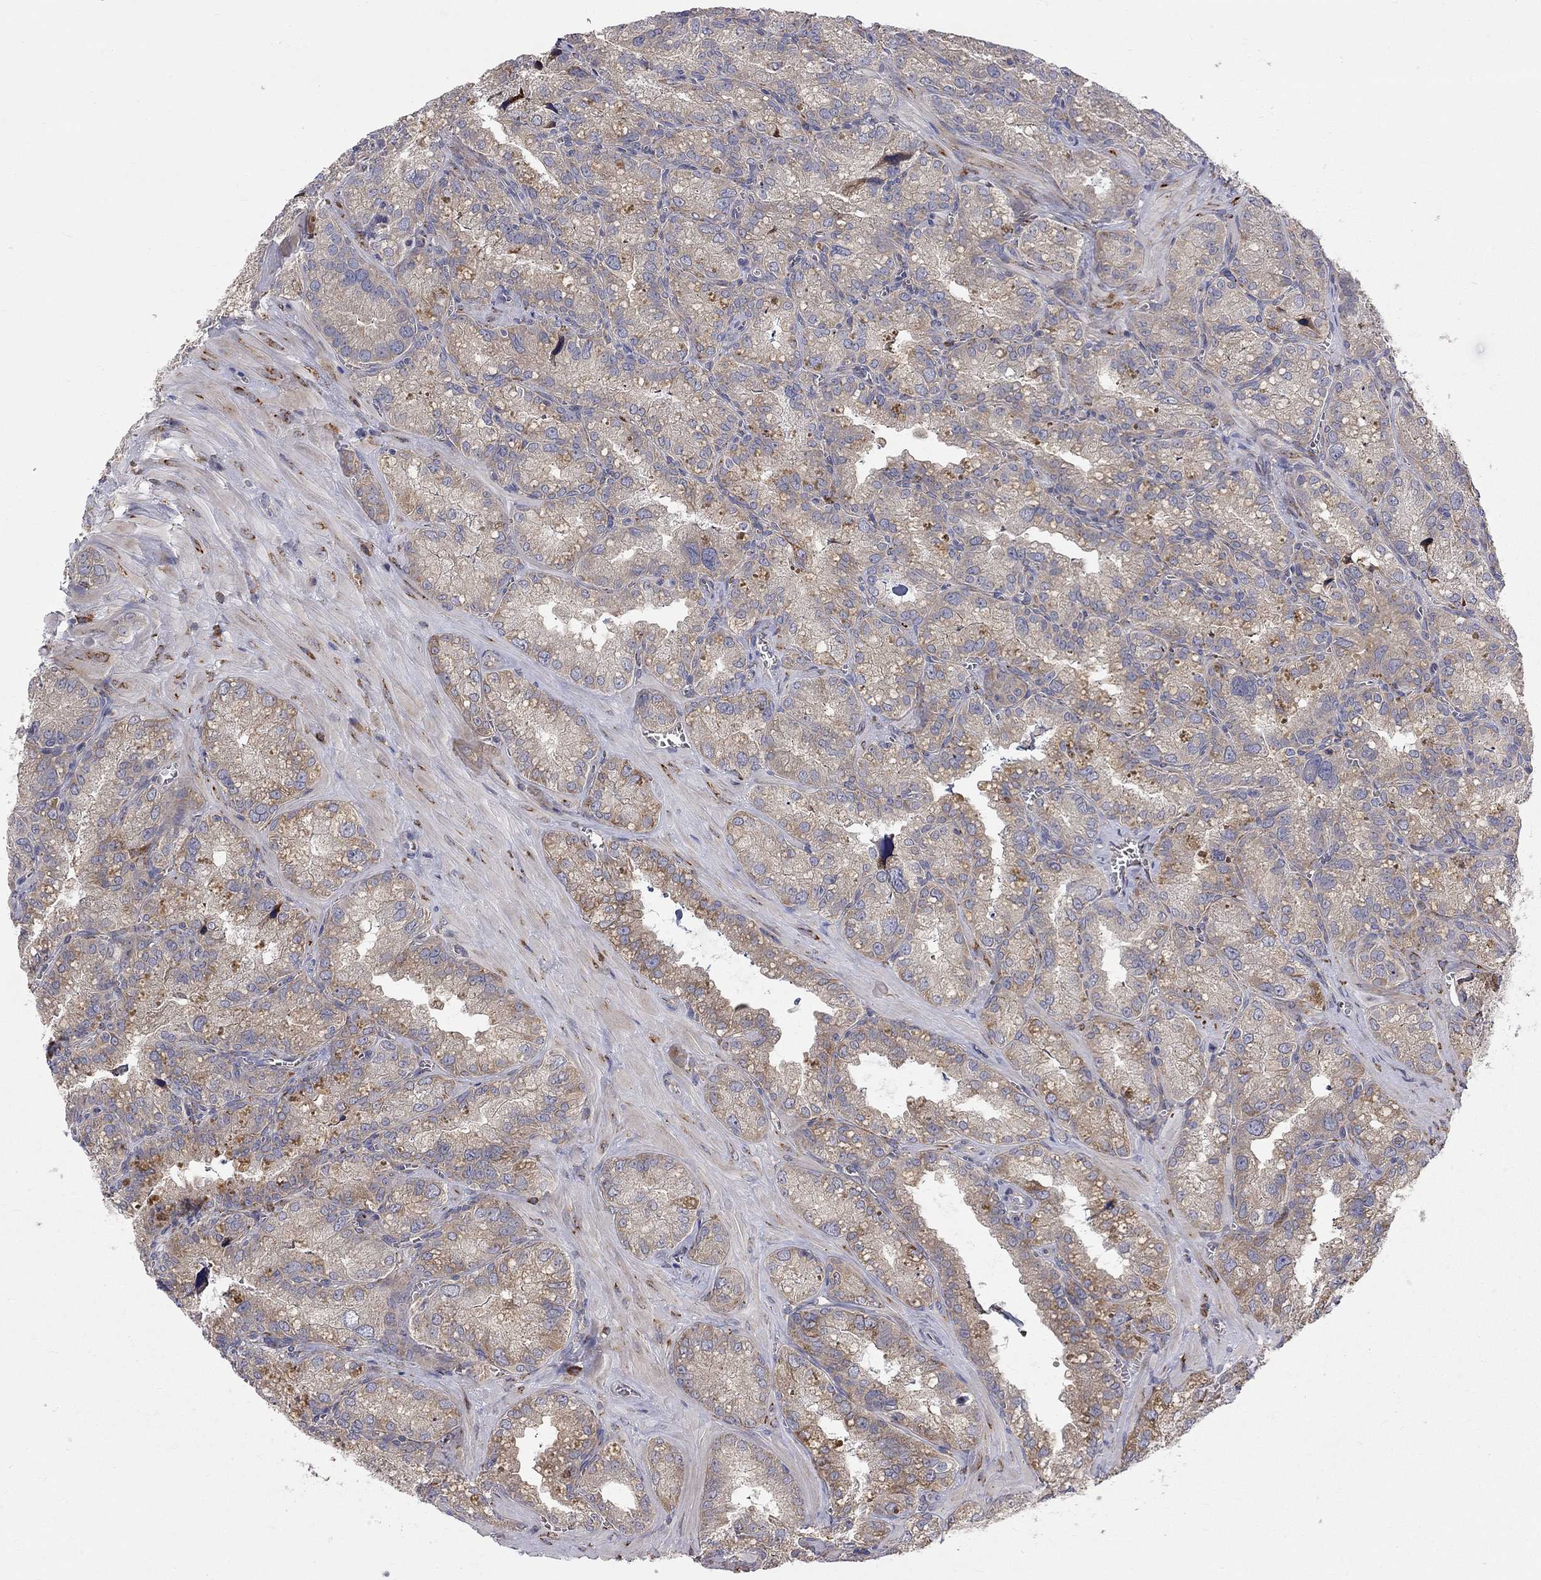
{"staining": {"intensity": "weak", "quantity": "25%-75%", "location": "cytoplasmic/membranous"}, "tissue": "seminal vesicle", "cell_type": "Glandular cells", "image_type": "normal", "snomed": [{"axis": "morphology", "description": "Normal tissue, NOS"}, {"axis": "topography", "description": "Seminal veicle"}], "caption": "About 25%-75% of glandular cells in unremarkable human seminal vesicle exhibit weak cytoplasmic/membranous protein positivity as visualized by brown immunohistochemical staining.", "gene": "CASTOR1", "patient": {"sex": "male", "age": 57}}